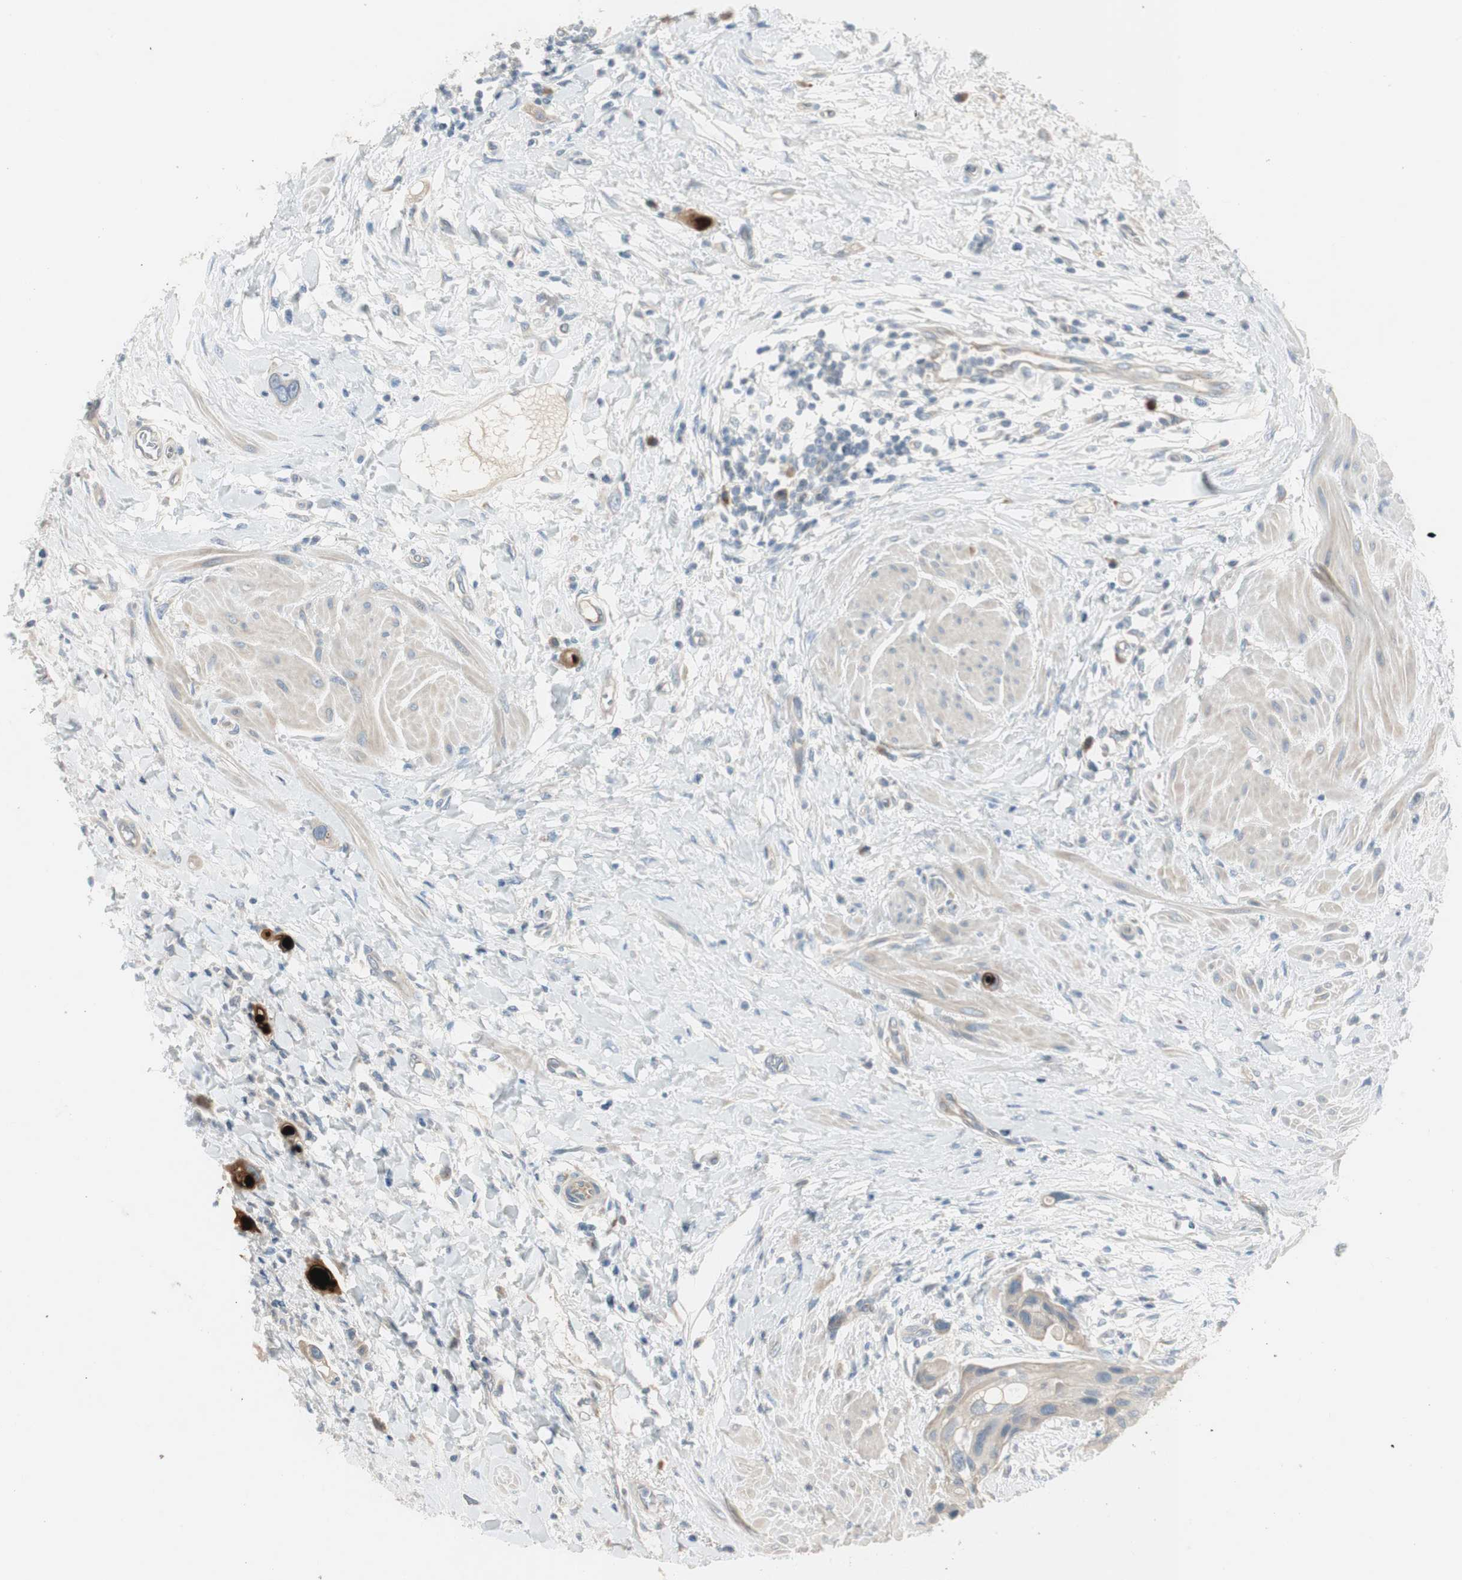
{"staining": {"intensity": "negative", "quantity": "none", "location": "none"}, "tissue": "urothelial cancer", "cell_type": "Tumor cells", "image_type": "cancer", "snomed": [{"axis": "morphology", "description": "Urothelial carcinoma, High grade"}, {"axis": "topography", "description": "Urinary bladder"}], "caption": "Immunohistochemical staining of urothelial carcinoma (high-grade) shows no significant positivity in tumor cells.", "gene": "SPINK4", "patient": {"sex": "female", "age": 56}}